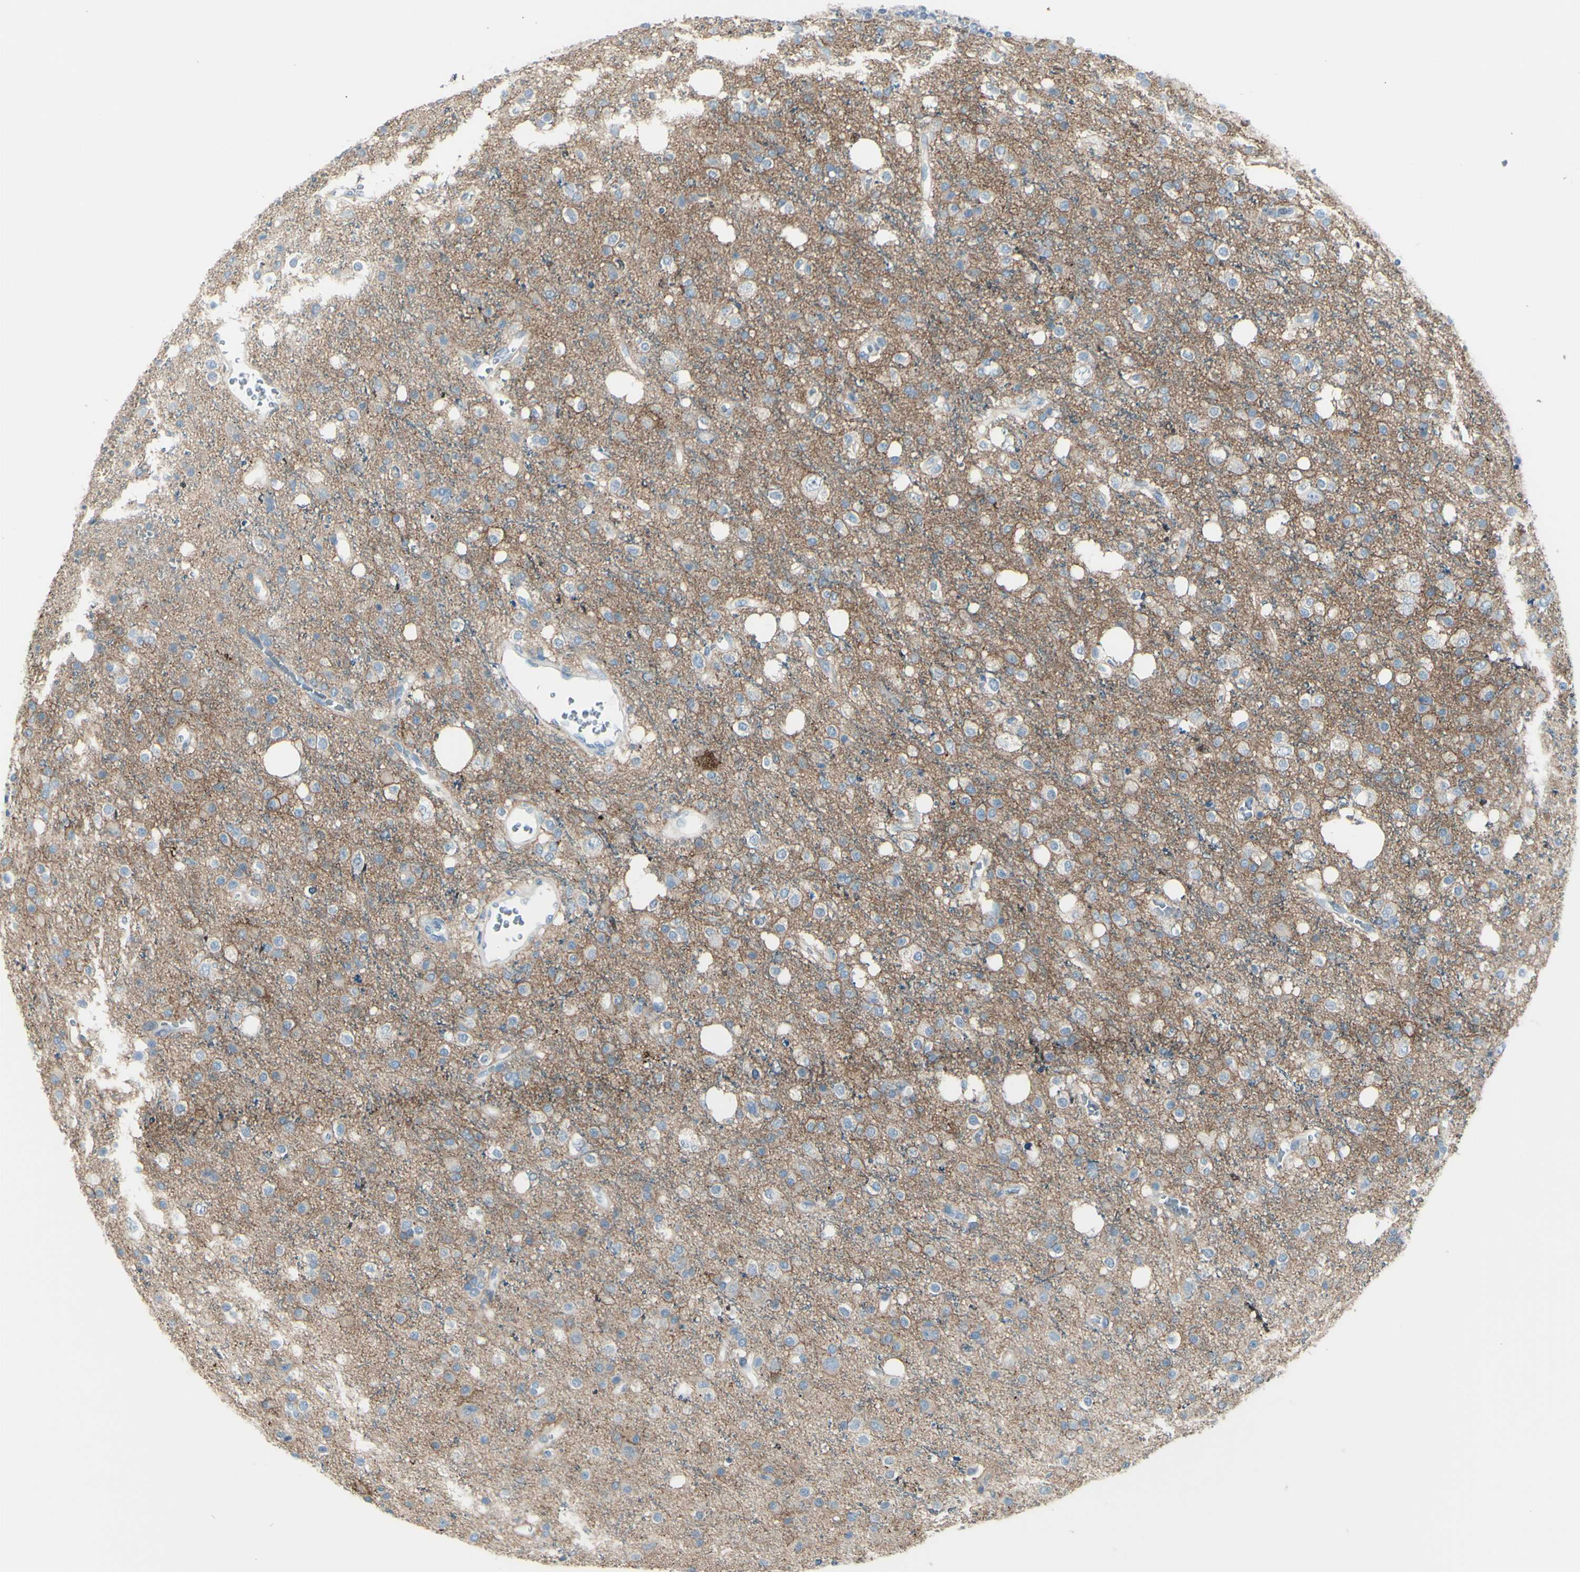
{"staining": {"intensity": "negative", "quantity": "none", "location": "none"}, "tissue": "glioma", "cell_type": "Tumor cells", "image_type": "cancer", "snomed": [{"axis": "morphology", "description": "Glioma, malignant, High grade"}, {"axis": "topography", "description": "Brain"}], "caption": "Tumor cells are negative for brown protein staining in malignant glioma (high-grade).", "gene": "GPR34", "patient": {"sex": "male", "age": 47}}